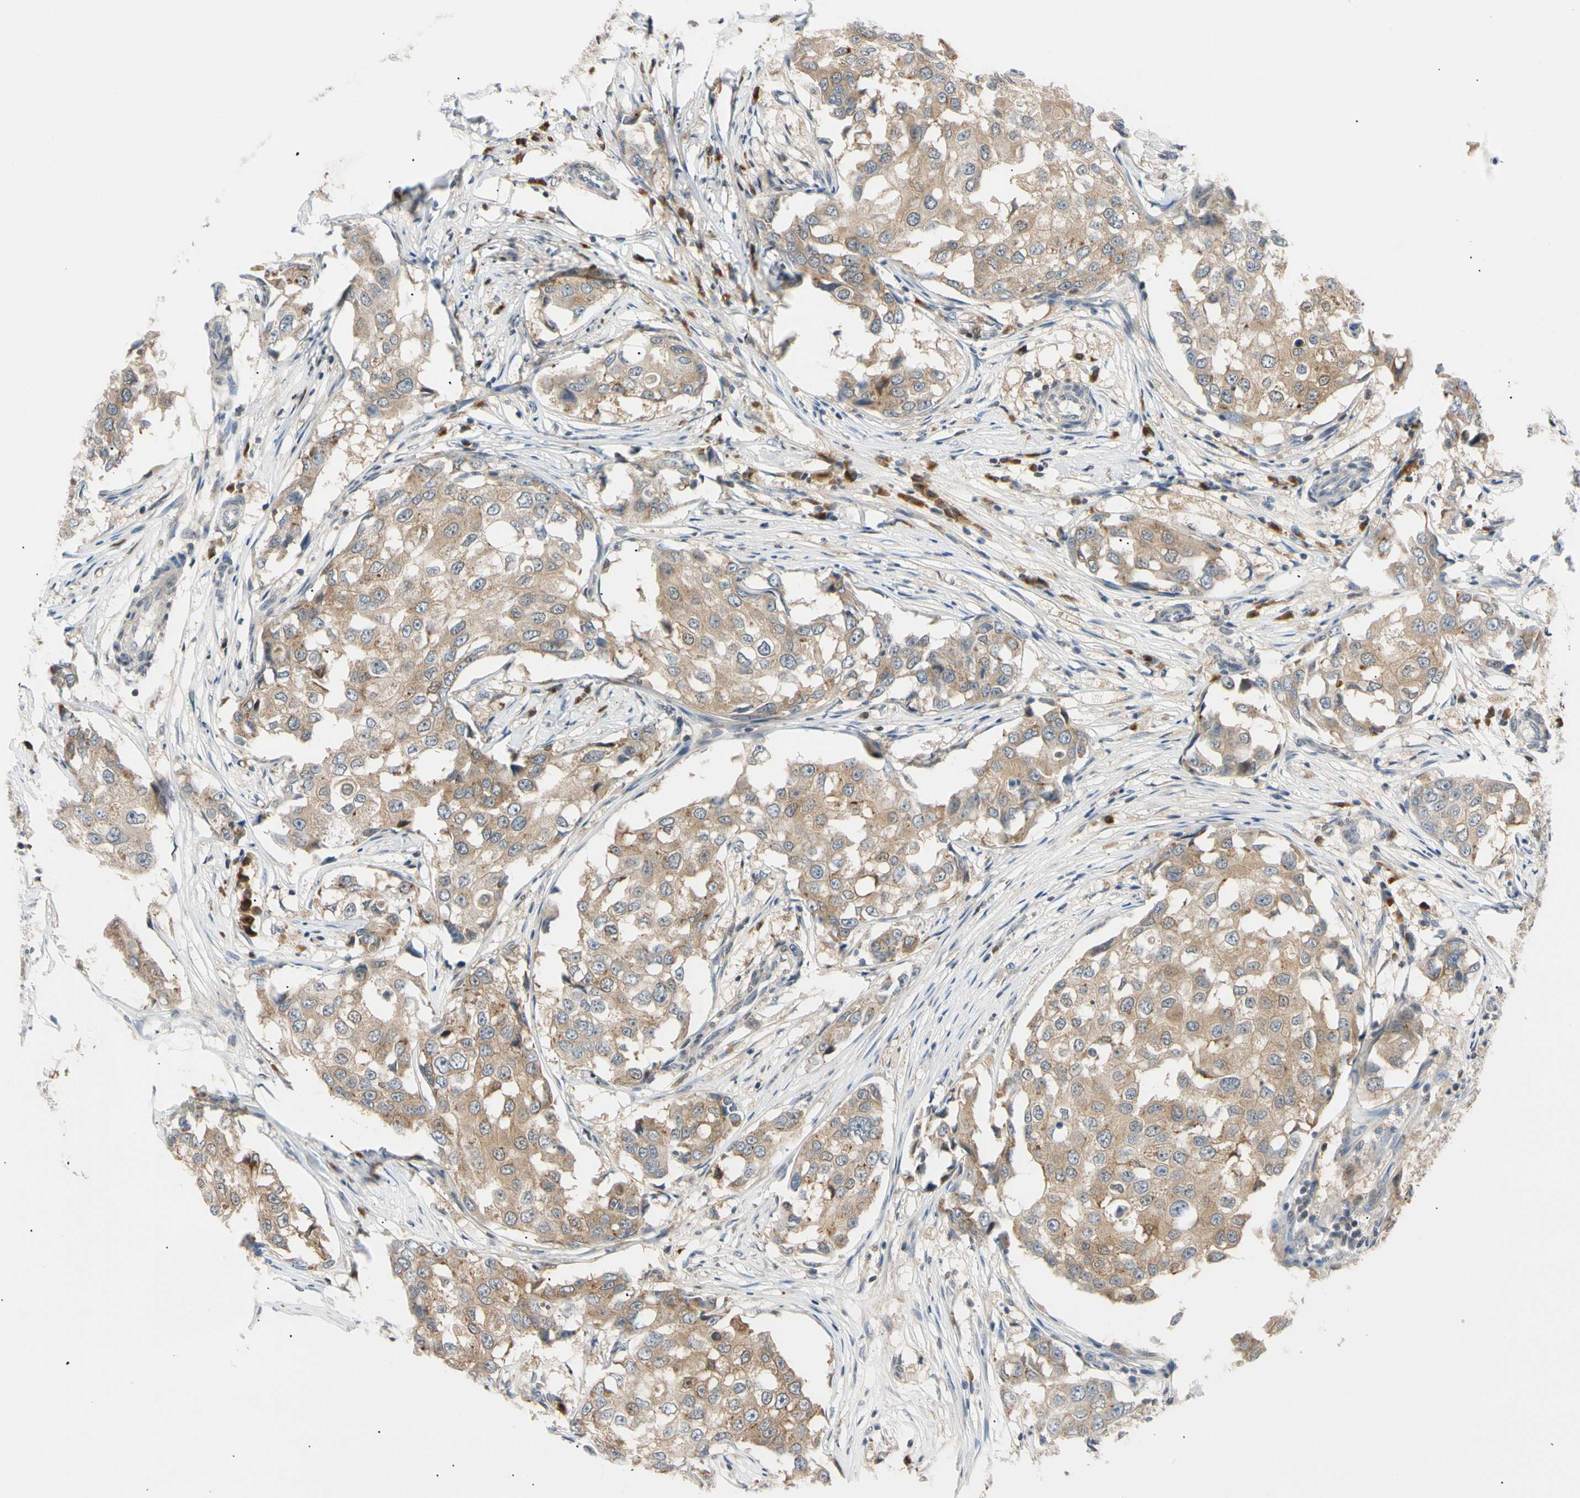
{"staining": {"intensity": "moderate", "quantity": ">75%", "location": "cytoplasmic/membranous"}, "tissue": "breast cancer", "cell_type": "Tumor cells", "image_type": "cancer", "snomed": [{"axis": "morphology", "description": "Duct carcinoma"}, {"axis": "topography", "description": "Breast"}], "caption": "This is an image of IHC staining of breast invasive ductal carcinoma, which shows moderate expression in the cytoplasmic/membranous of tumor cells.", "gene": "SEC23B", "patient": {"sex": "female", "age": 27}}